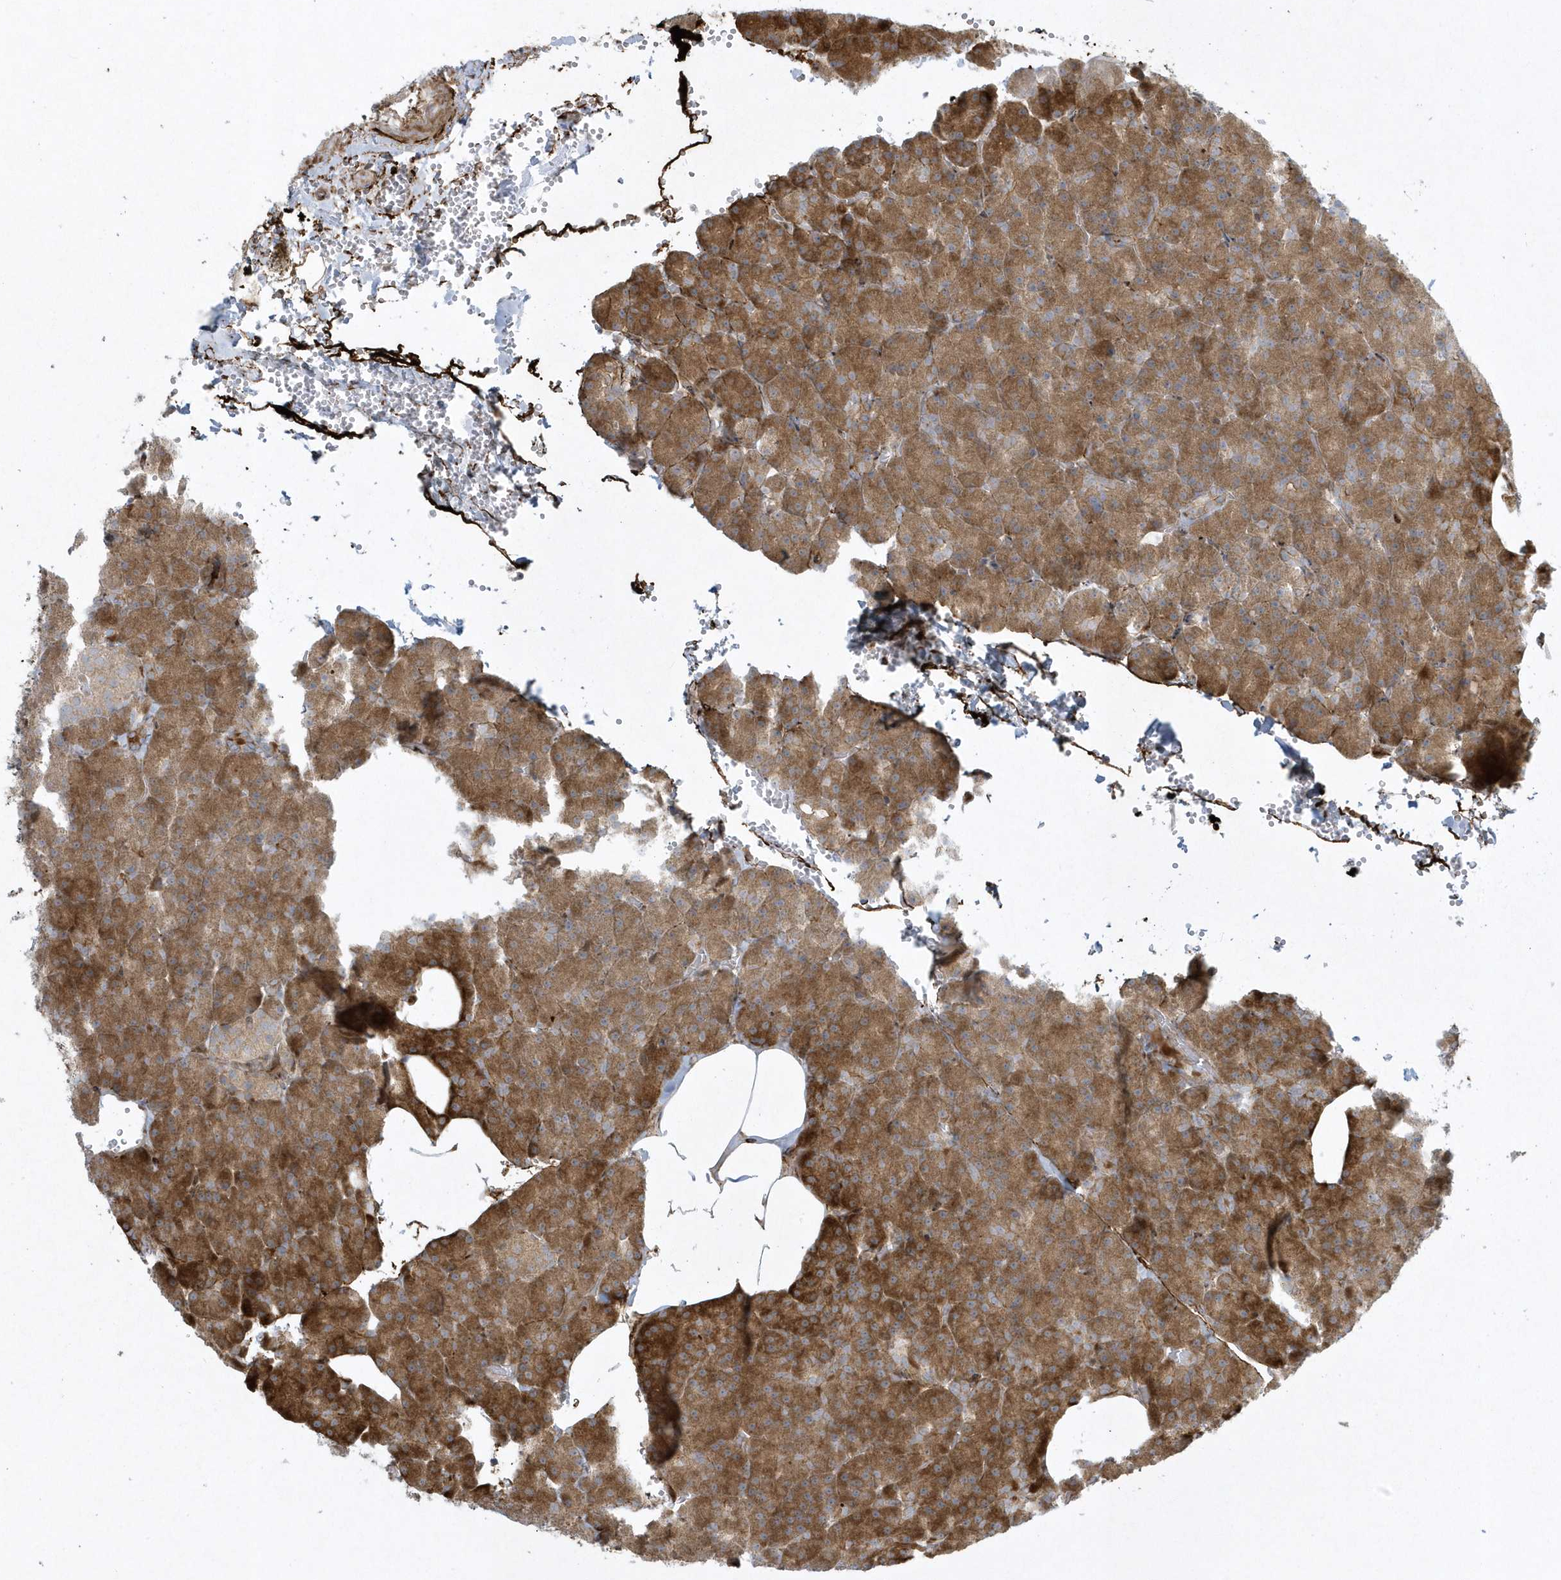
{"staining": {"intensity": "moderate", "quantity": ">75%", "location": "cytoplasmic/membranous"}, "tissue": "pancreas", "cell_type": "Exocrine glandular cells", "image_type": "normal", "snomed": [{"axis": "morphology", "description": "Normal tissue, NOS"}, {"axis": "morphology", "description": "Carcinoid, malignant, NOS"}, {"axis": "topography", "description": "Pancreas"}], "caption": "IHC histopathology image of unremarkable pancreas: pancreas stained using IHC reveals medium levels of moderate protein expression localized specifically in the cytoplasmic/membranous of exocrine glandular cells, appearing as a cytoplasmic/membranous brown color.", "gene": "MASP2", "patient": {"sex": "female", "age": 35}}